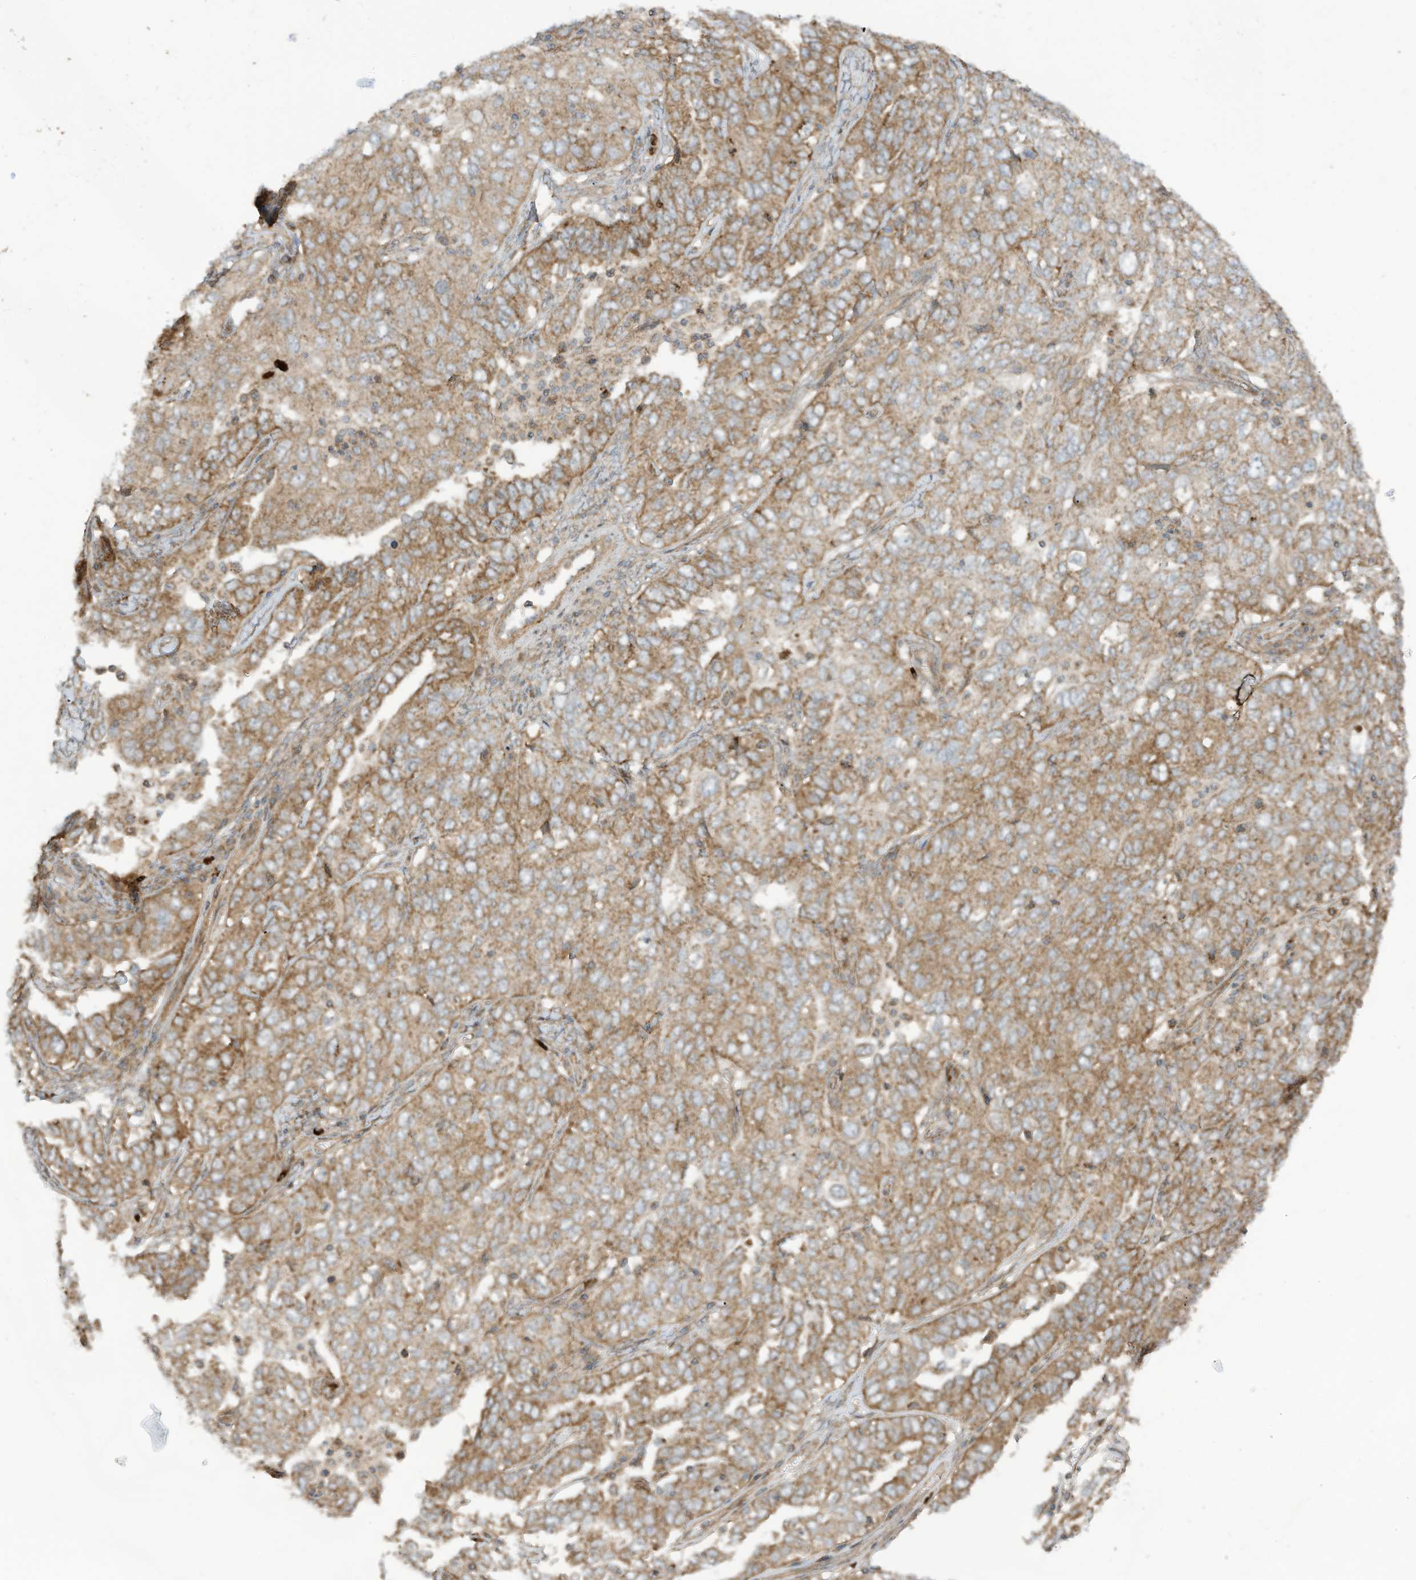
{"staining": {"intensity": "moderate", "quantity": ">75%", "location": "cytoplasmic/membranous"}, "tissue": "ovarian cancer", "cell_type": "Tumor cells", "image_type": "cancer", "snomed": [{"axis": "morphology", "description": "Carcinoma, endometroid"}, {"axis": "topography", "description": "Ovary"}], "caption": "Immunohistochemistry of human ovarian cancer demonstrates medium levels of moderate cytoplasmic/membranous positivity in about >75% of tumor cells.", "gene": "REPS1", "patient": {"sex": "female", "age": 62}}